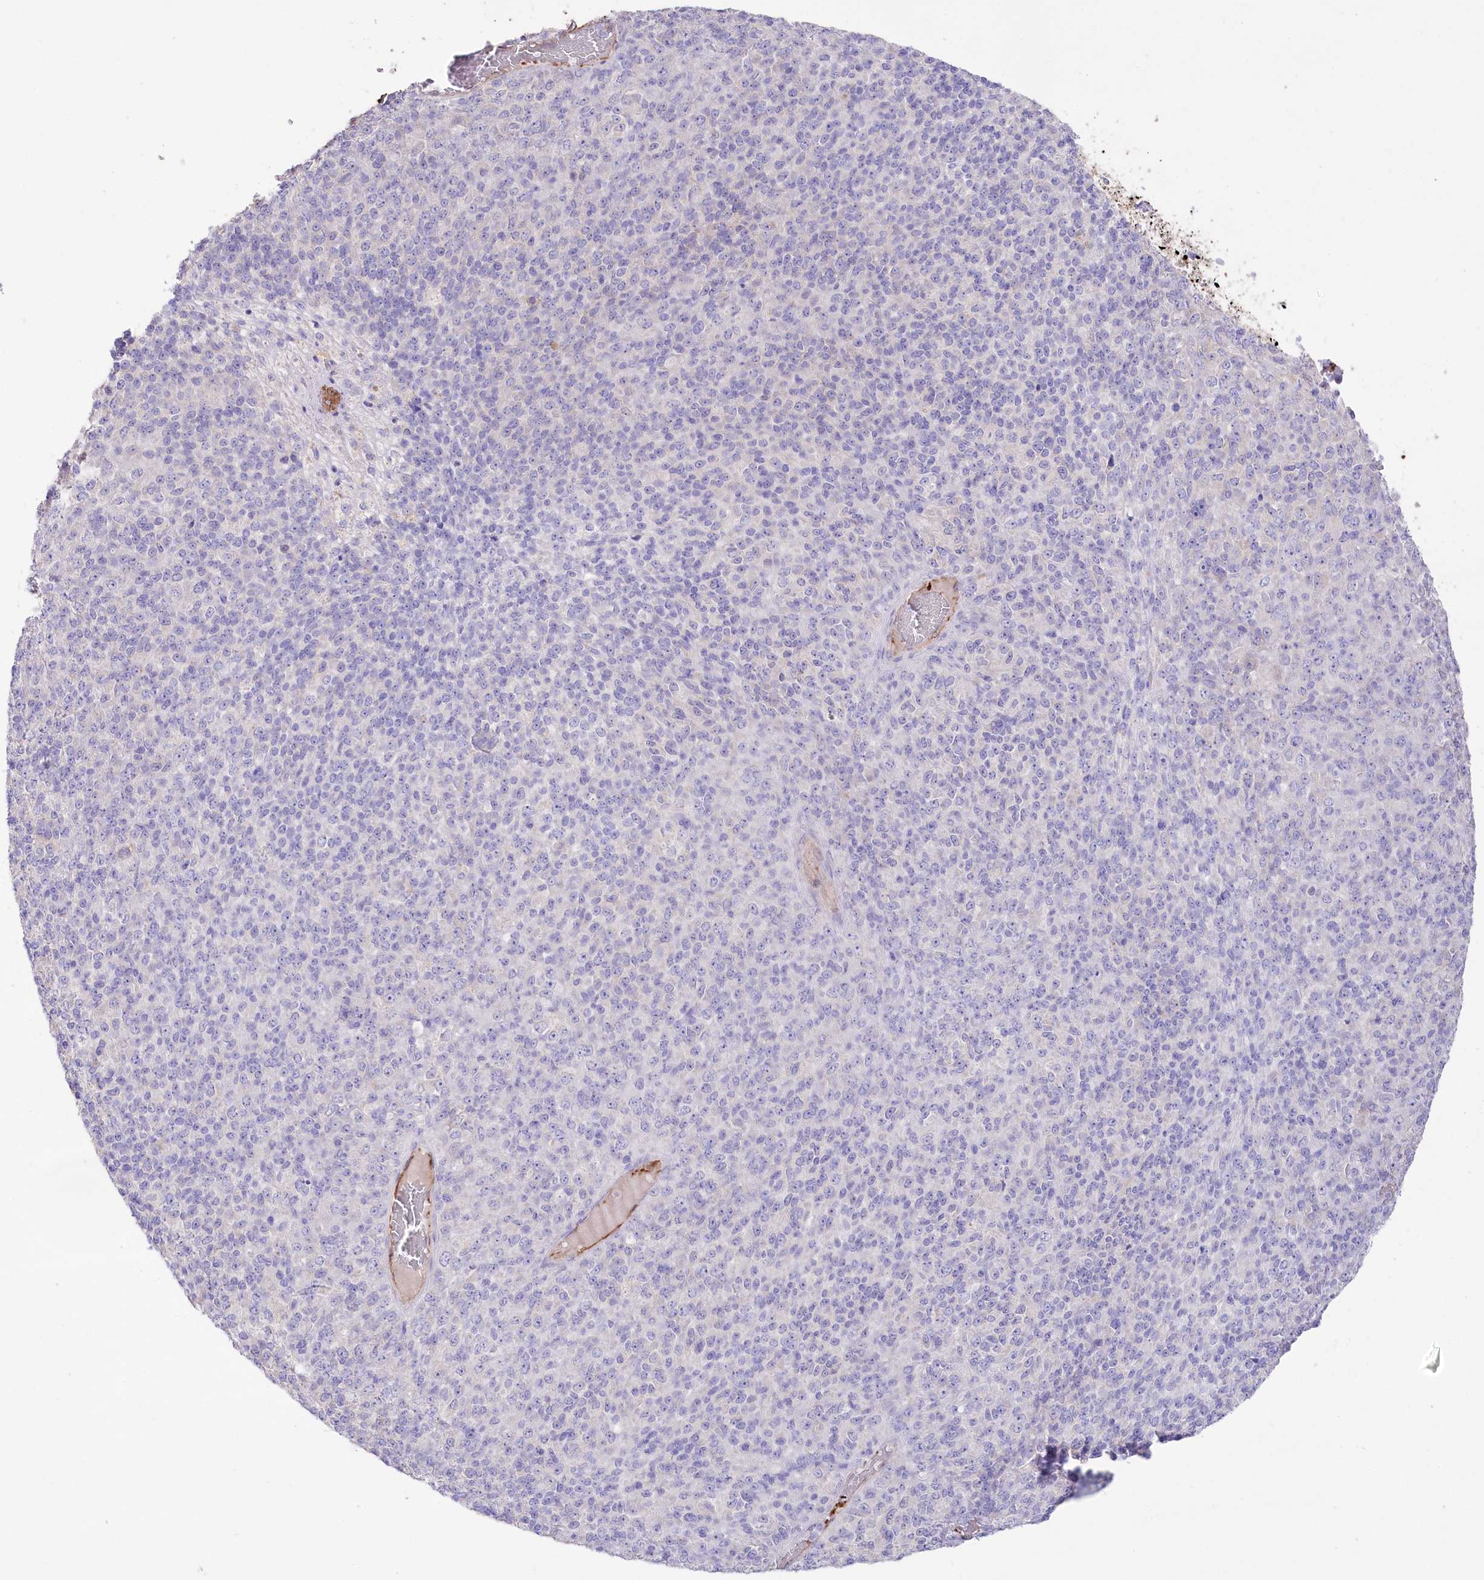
{"staining": {"intensity": "negative", "quantity": "none", "location": "none"}, "tissue": "melanoma", "cell_type": "Tumor cells", "image_type": "cancer", "snomed": [{"axis": "morphology", "description": "Malignant melanoma, Metastatic site"}, {"axis": "topography", "description": "Brain"}], "caption": "A photomicrograph of human melanoma is negative for staining in tumor cells.", "gene": "SLC39A10", "patient": {"sex": "female", "age": 56}}